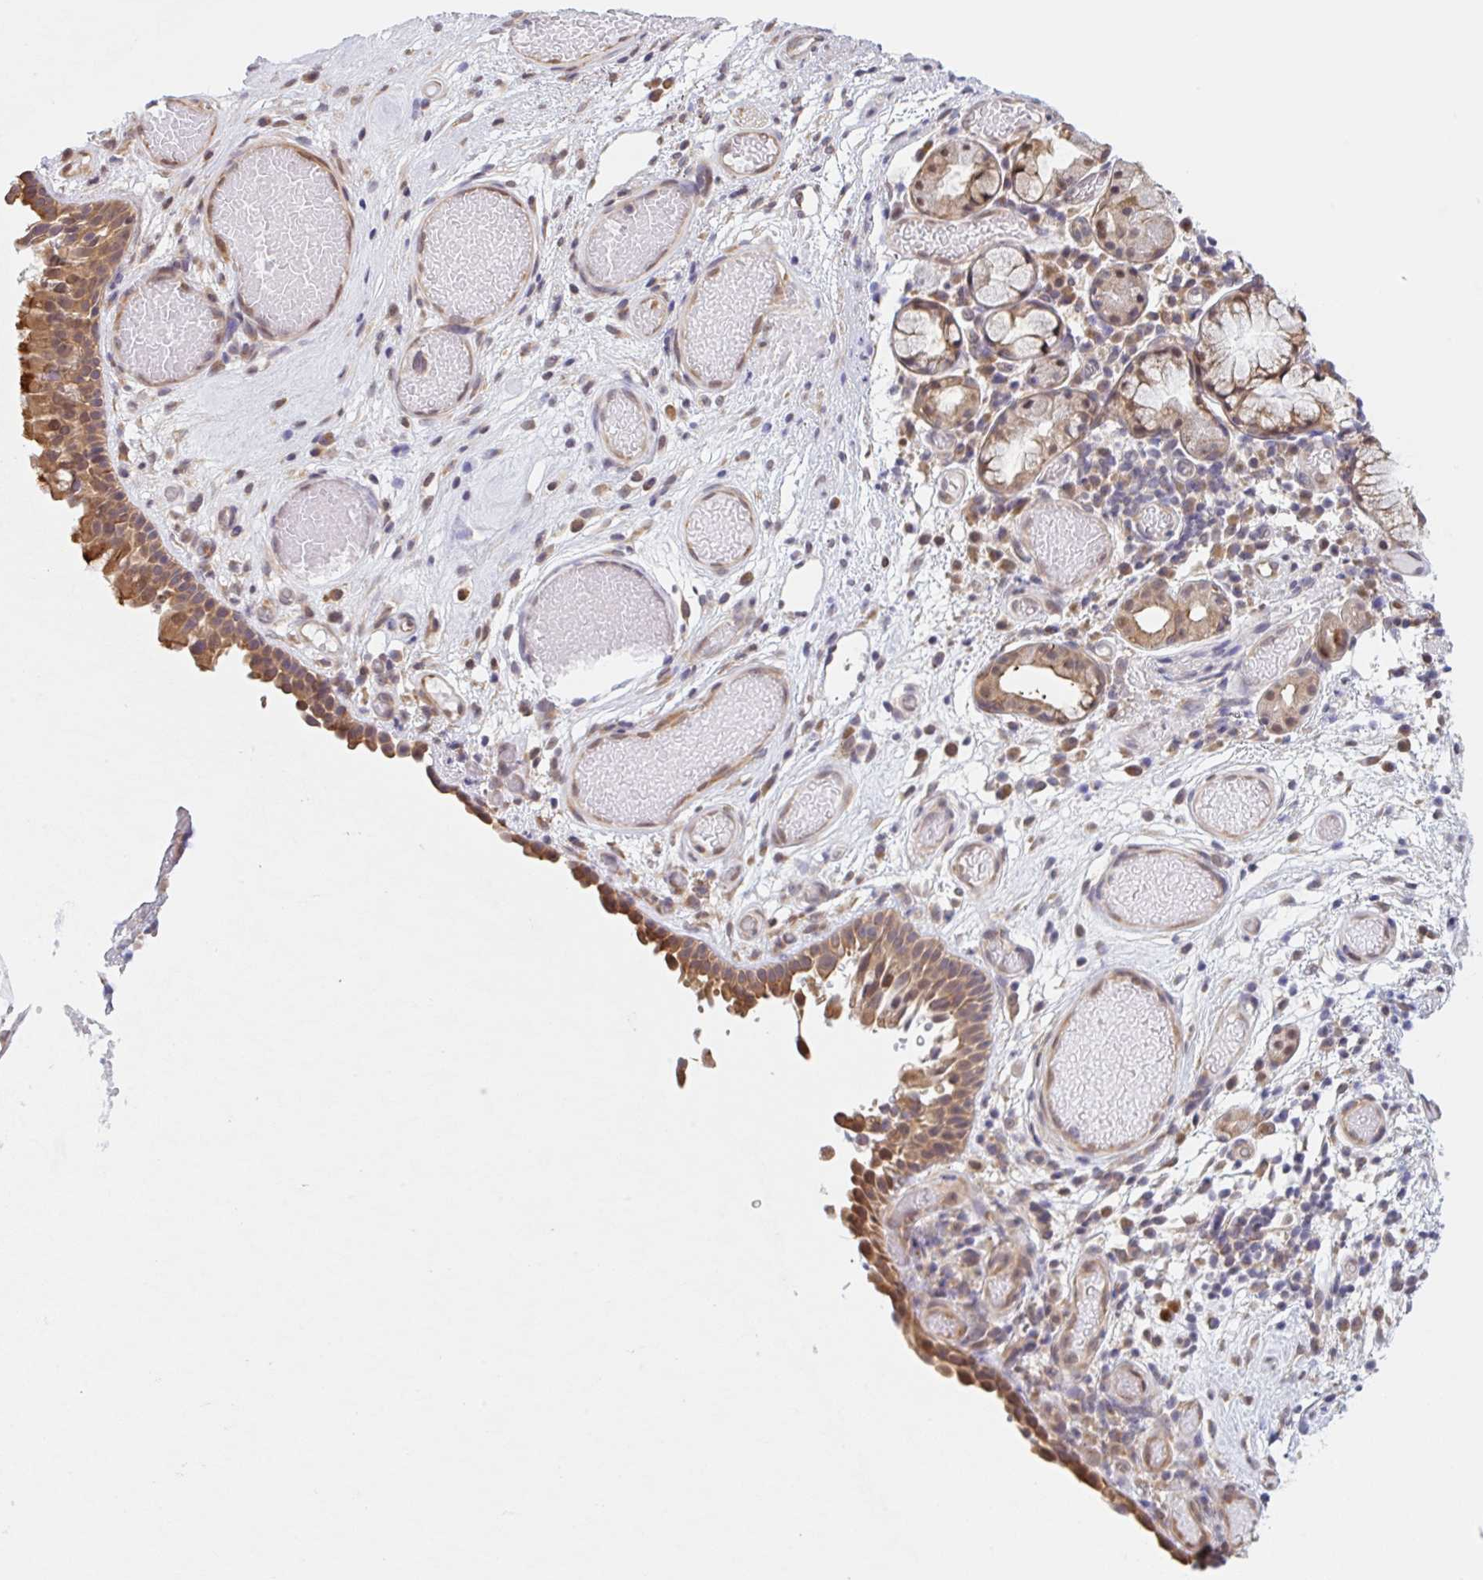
{"staining": {"intensity": "moderate", "quantity": ">75%", "location": "cytoplasmic/membranous"}, "tissue": "nasopharynx", "cell_type": "Respiratory epithelial cells", "image_type": "normal", "snomed": [{"axis": "morphology", "description": "Normal tissue, NOS"}, {"axis": "morphology", "description": "Inflammation, NOS"}, {"axis": "topography", "description": "Nasopharynx"}], "caption": "This image reveals normal nasopharynx stained with IHC to label a protein in brown. The cytoplasmic/membranous of respiratory epithelial cells show moderate positivity for the protein. Nuclei are counter-stained blue.", "gene": "TBPL2", "patient": {"sex": "male", "age": 54}}